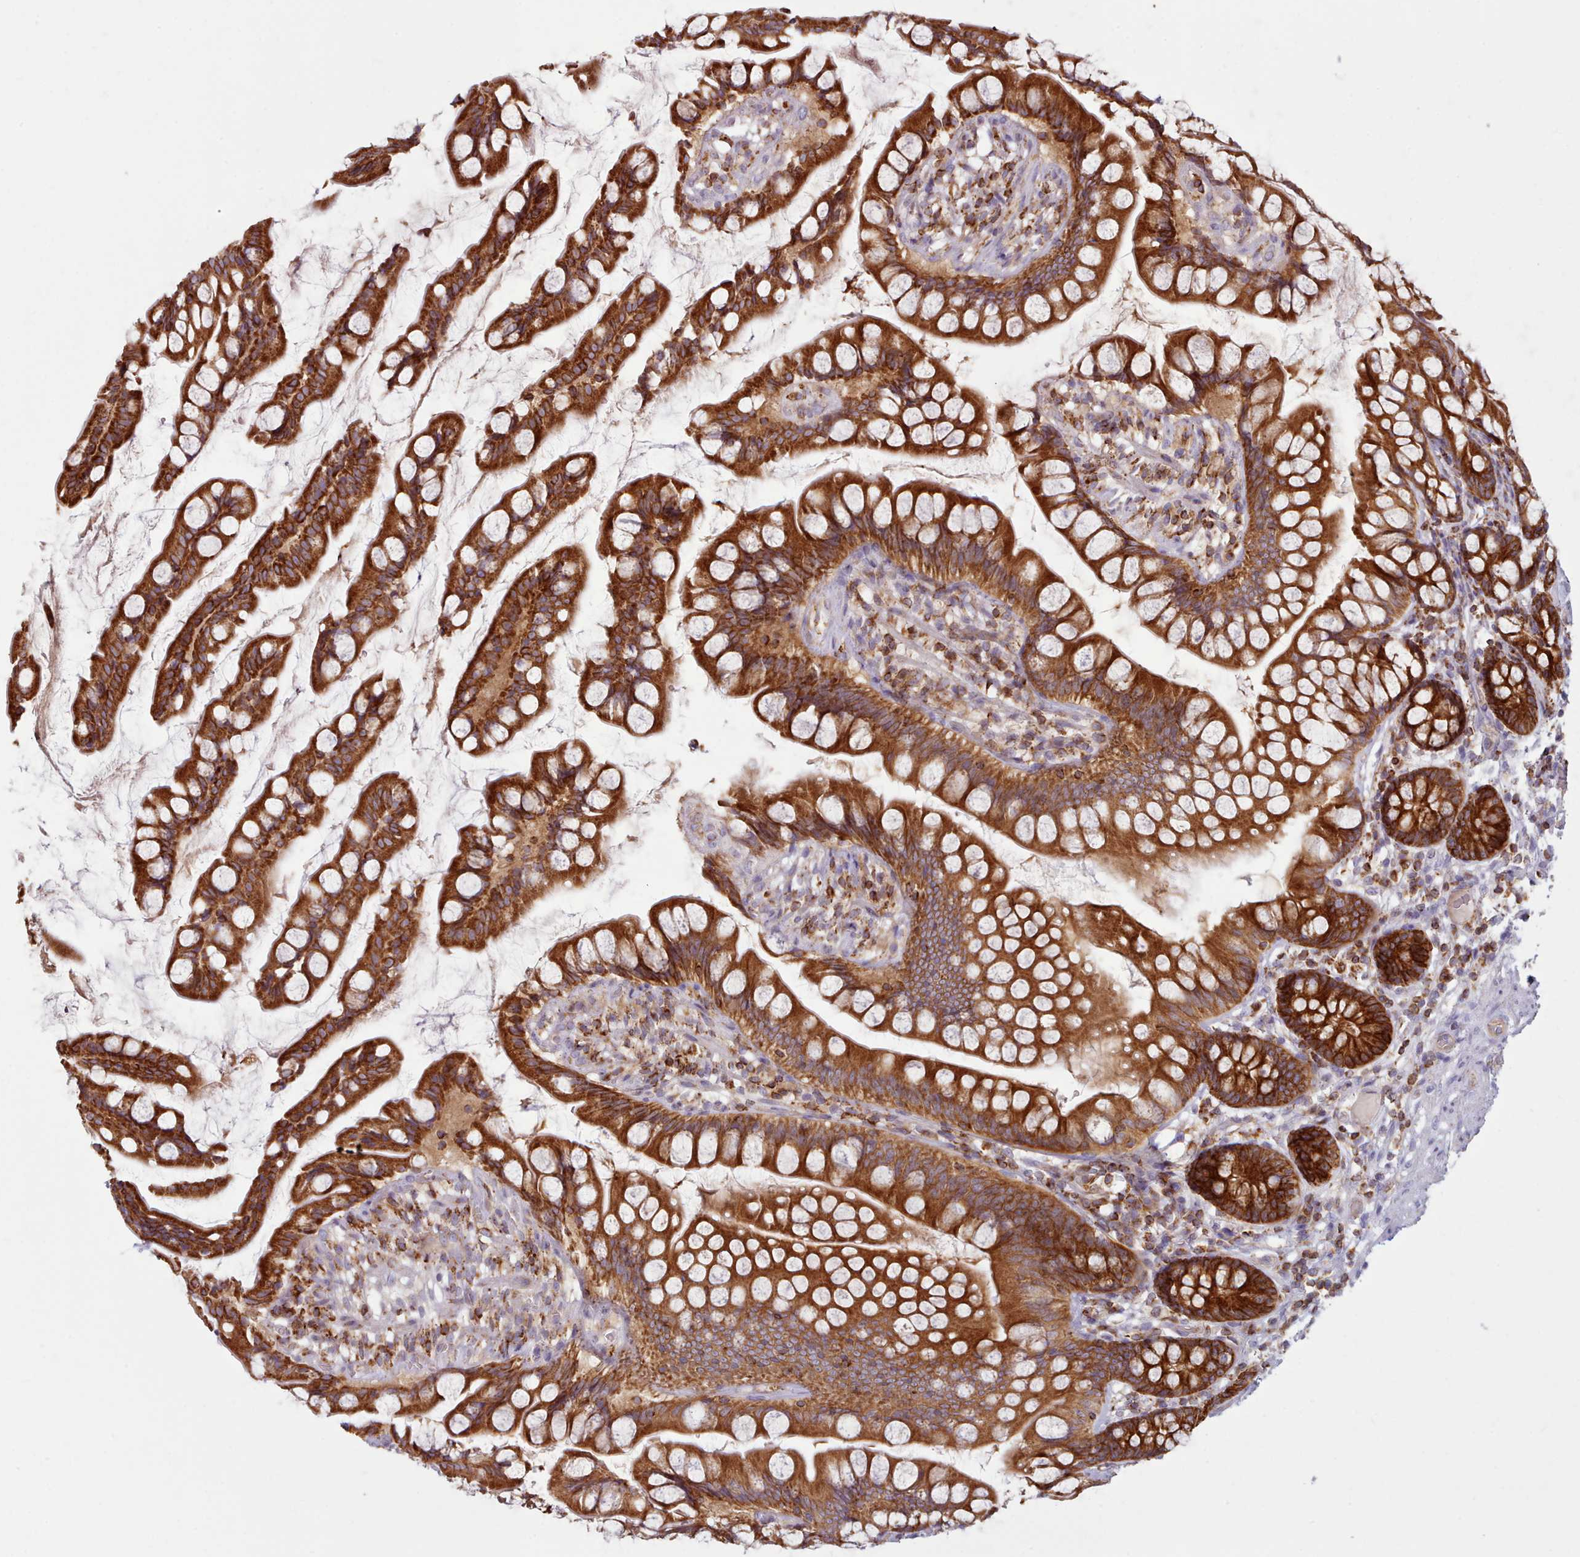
{"staining": {"intensity": "strong", "quantity": ">75%", "location": "cytoplasmic/membranous"}, "tissue": "small intestine", "cell_type": "Glandular cells", "image_type": "normal", "snomed": [{"axis": "morphology", "description": "Normal tissue, NOS"}, {"axis": "topography", "description": "Small intestine"}], "caption": "Protein analysis of benign small intestine shows strong cytoplasmic/membranous expression in approximately >75% of glandular cells.", "gene": "CRYBG1", "patient": {"sex": "male", "age": 70}}